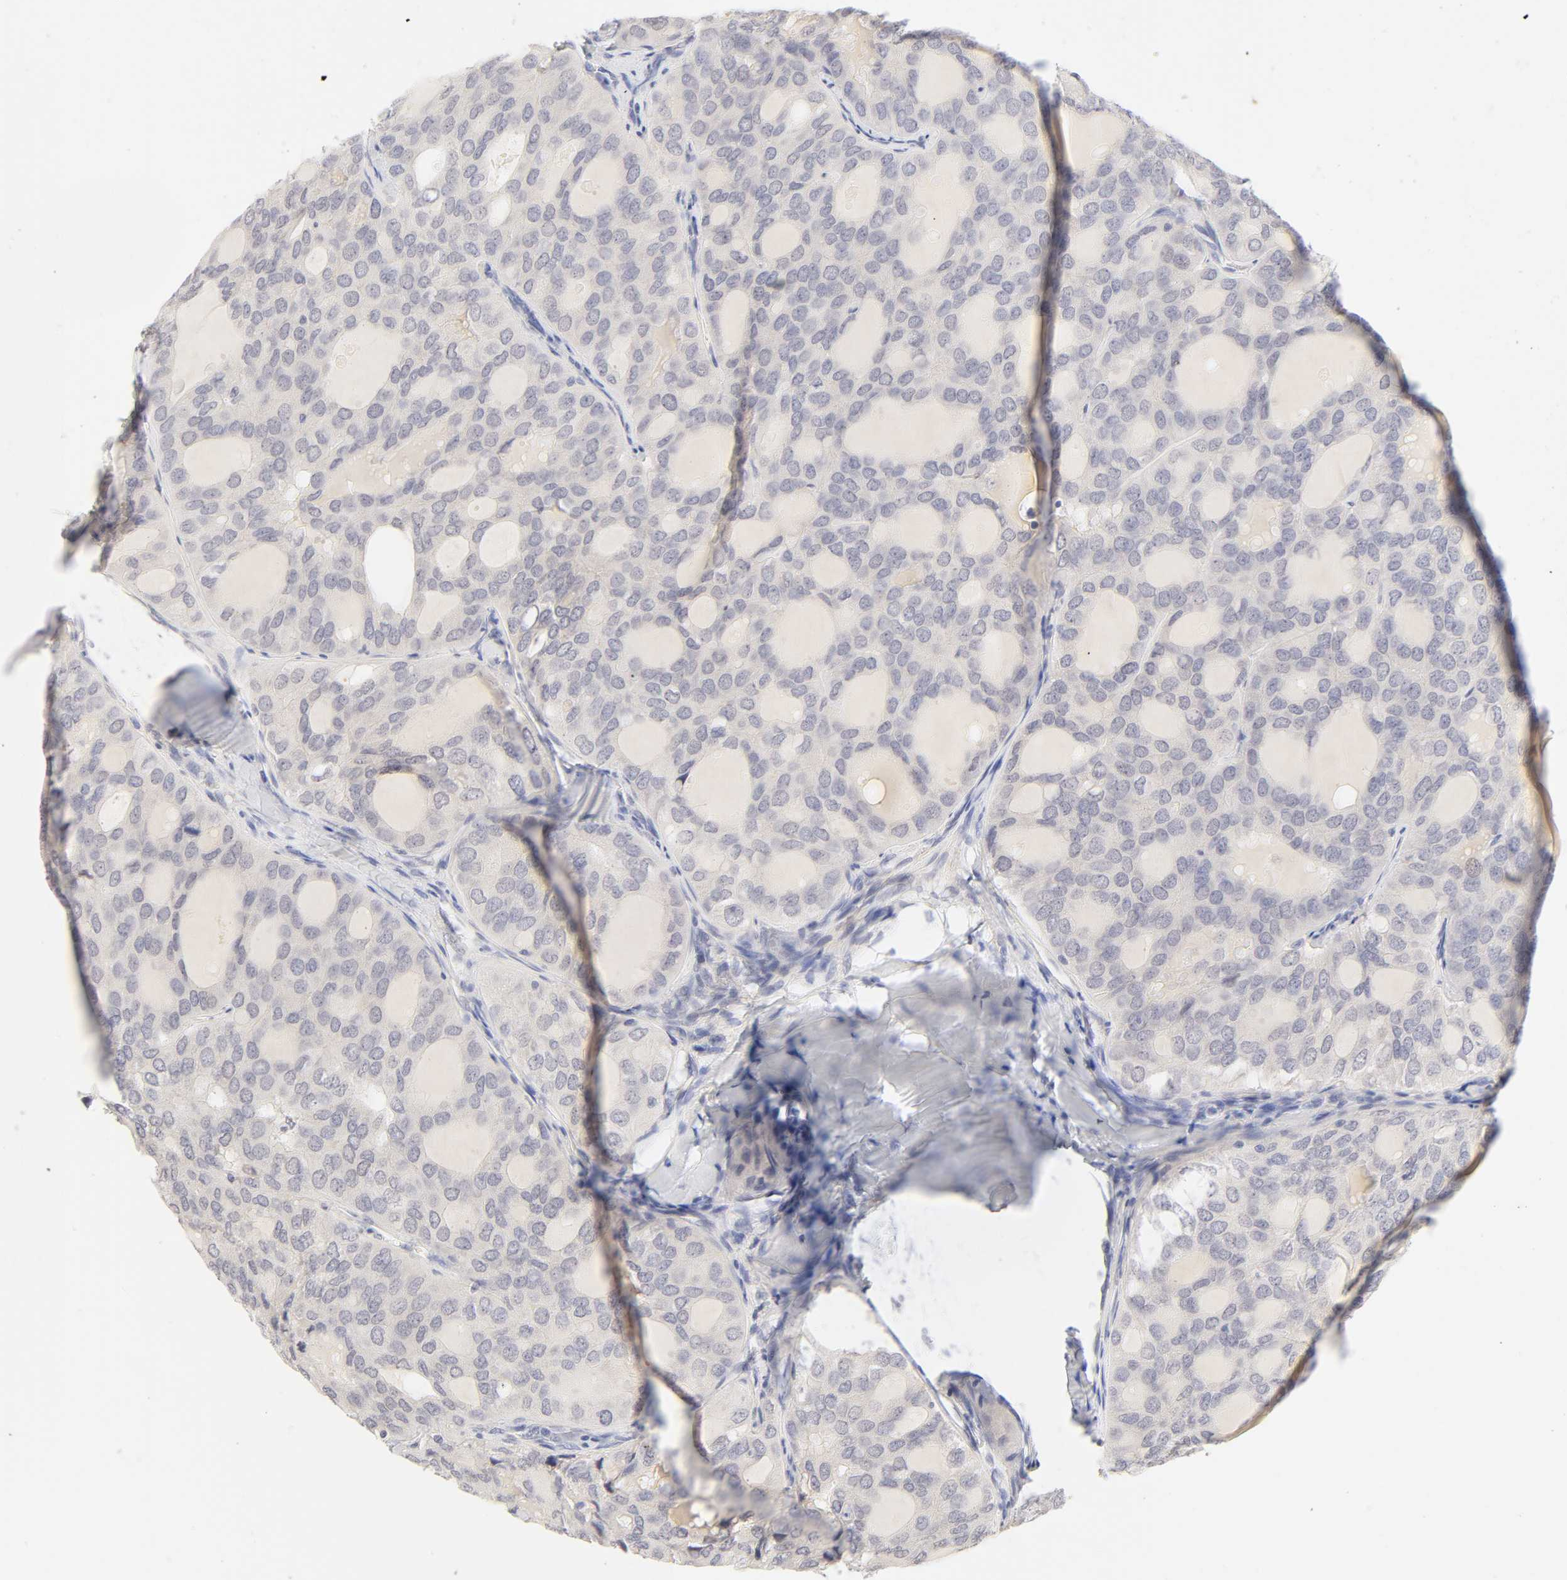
{"staining": {"intensity": "negative", "quantity": "none", "location": "none"}, "tissue": "thyroid cancer", "cell_type": "Tumor cells", "image_type": "cancer", "snomed": [{"axis": "morphology", "description": "Follicular adenoma carcinoma, NOS"}, {"axis": "topography", "description": "Thyroid gland"}], "caption": "Immunohistochemistry (IHC) of human thyroid cancer (follicular adenoma carcinoma) exhibits no positivity in tumor cells.", "gene": "CYP4B1", "patient": {"sex": "male", "age": 75}}